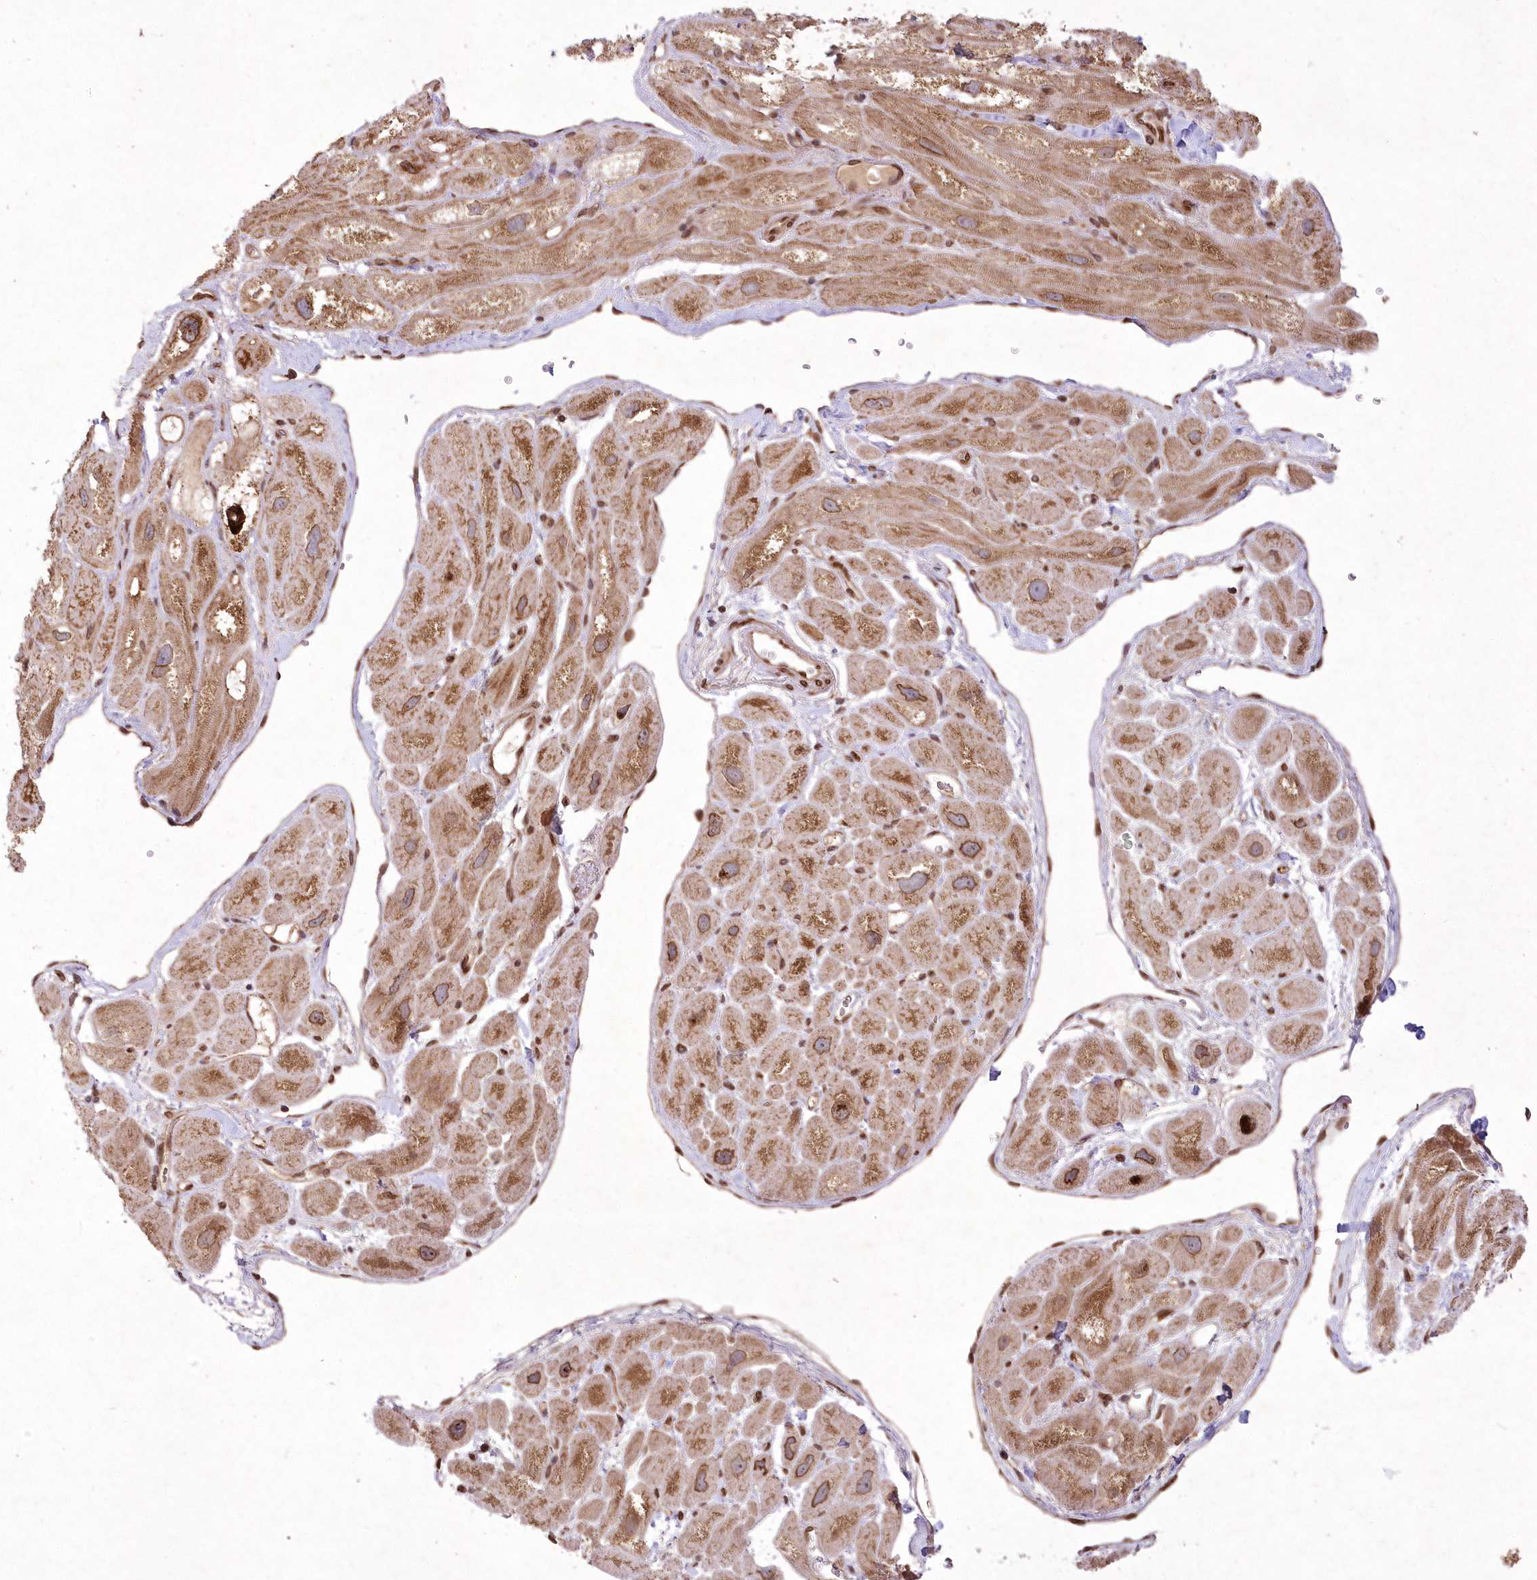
{"staining": {"intensity": "moderate", "quantity": ">75%", "location": "cytoplasmic/membranous,nuclear"}, "tissue": "heart muscle", "cell_type": "Cardiomyocytes", "image_type": "normal", "snomed": [{"axis": "morphology", "description": "Normal tissue, NOS"}, {"axis": "topography", "description": "Heart"}], "caption": "The photomicrograph shows staining of benign heart muscle, revealing moderate cytoplasmic/membranous,nuclear protein expression (brown color) within cardiomyocytes.", "gene": "DNAJC27", "patient": {"sex": "male", "age": 49}}